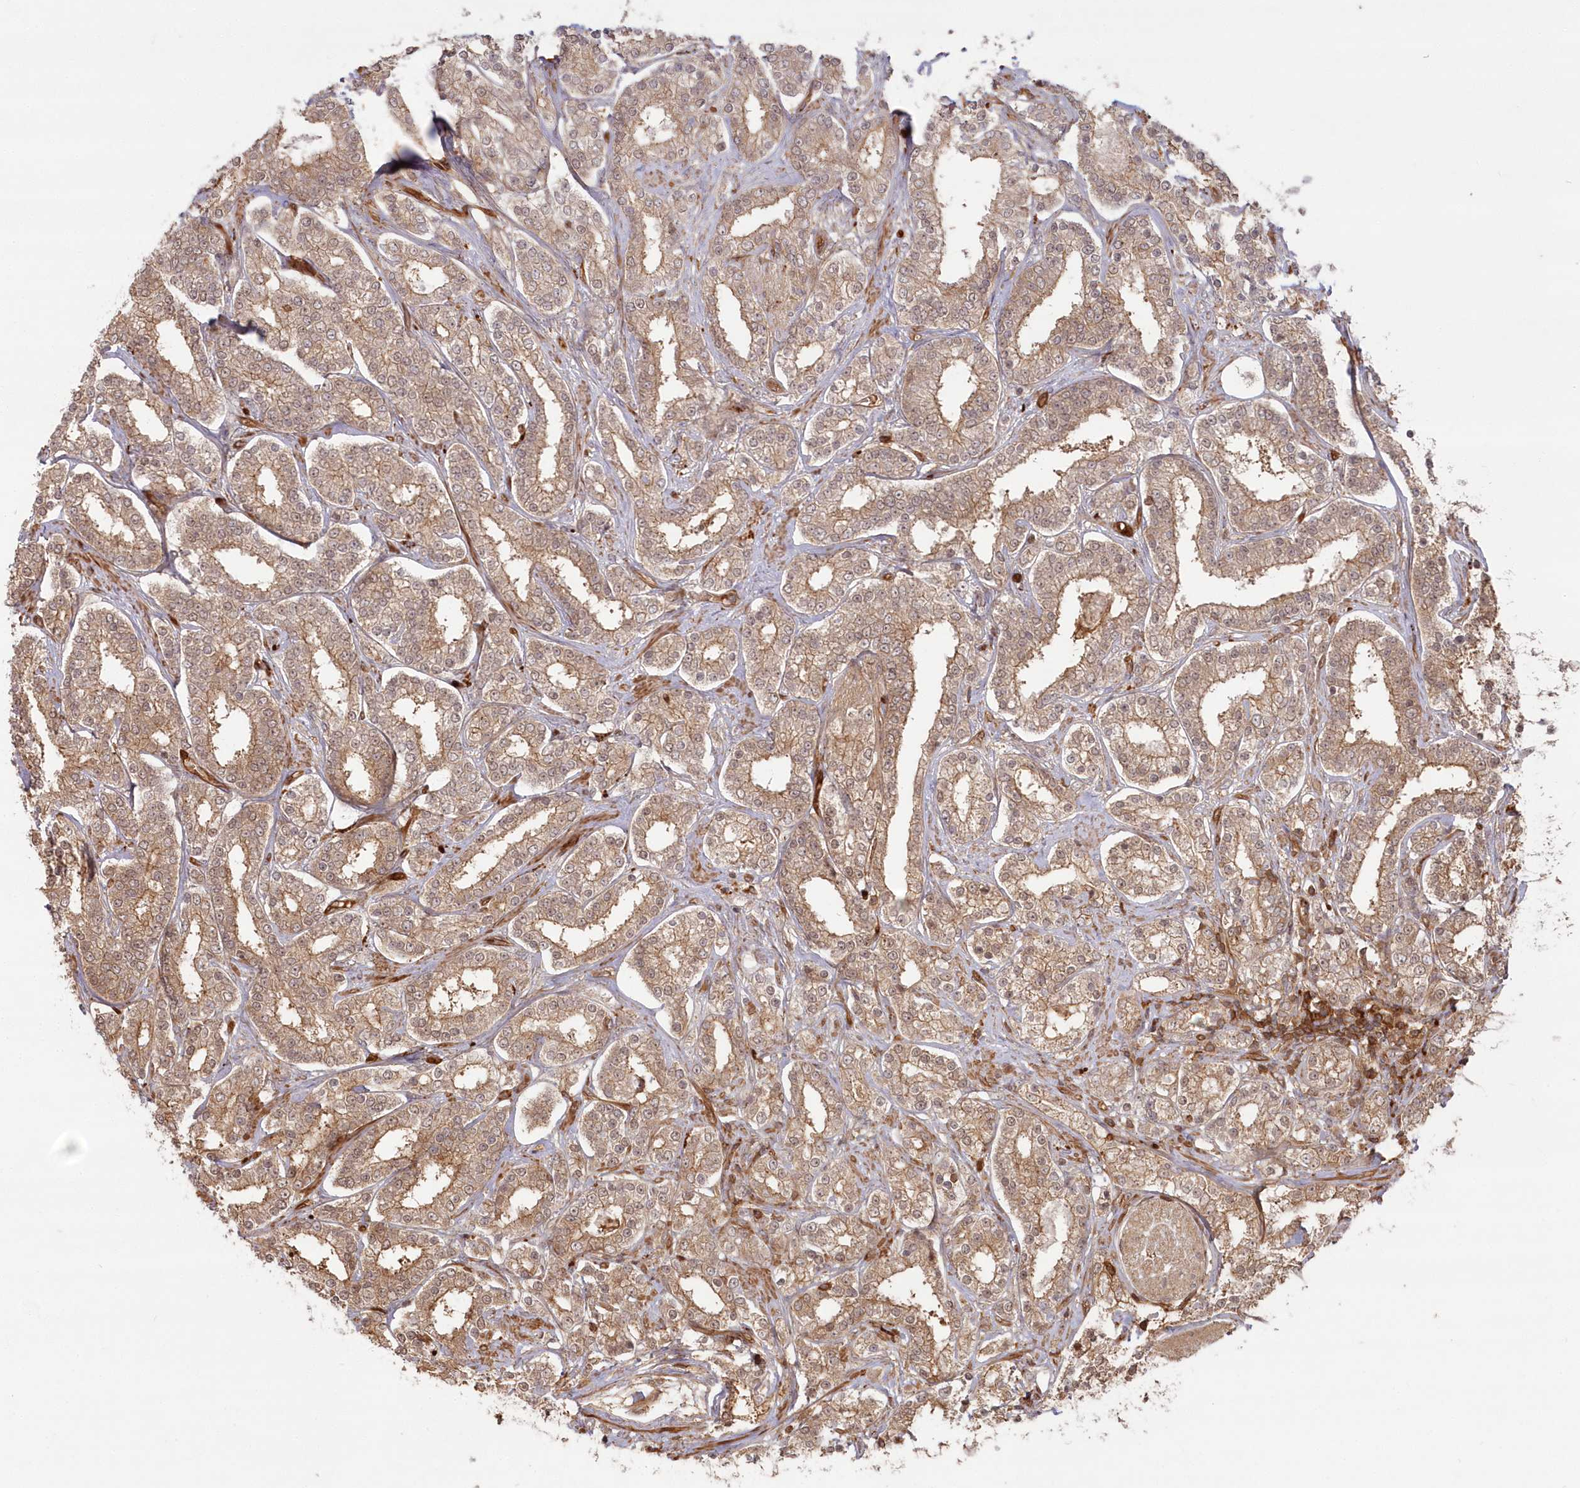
{"staining": {"intensity": "moderate", "quantity": ">75%", "location": "cytoplasmic/membranous"}, "tissue": "prostate cancer", "cell_type": "Tumor cells", "image_type": "cancer", "snomed": [{"axis": "morphology", "description": "Normal tissue, NOS"}, {"axis": "morphology", "description": "Adenocarcinoma, High grade"}, {"axis": "topography", "description": "Prostate"}], "caption": "High-power microscopy captured an IHC histopathology image of adenocarcinoma (high-grade) (prostate), revealing moderate cytoplasmic/membranous expression in about >75% of tumor cells.", "gene": "RGCC", "patient": {"sex": "male", "age": 83}}